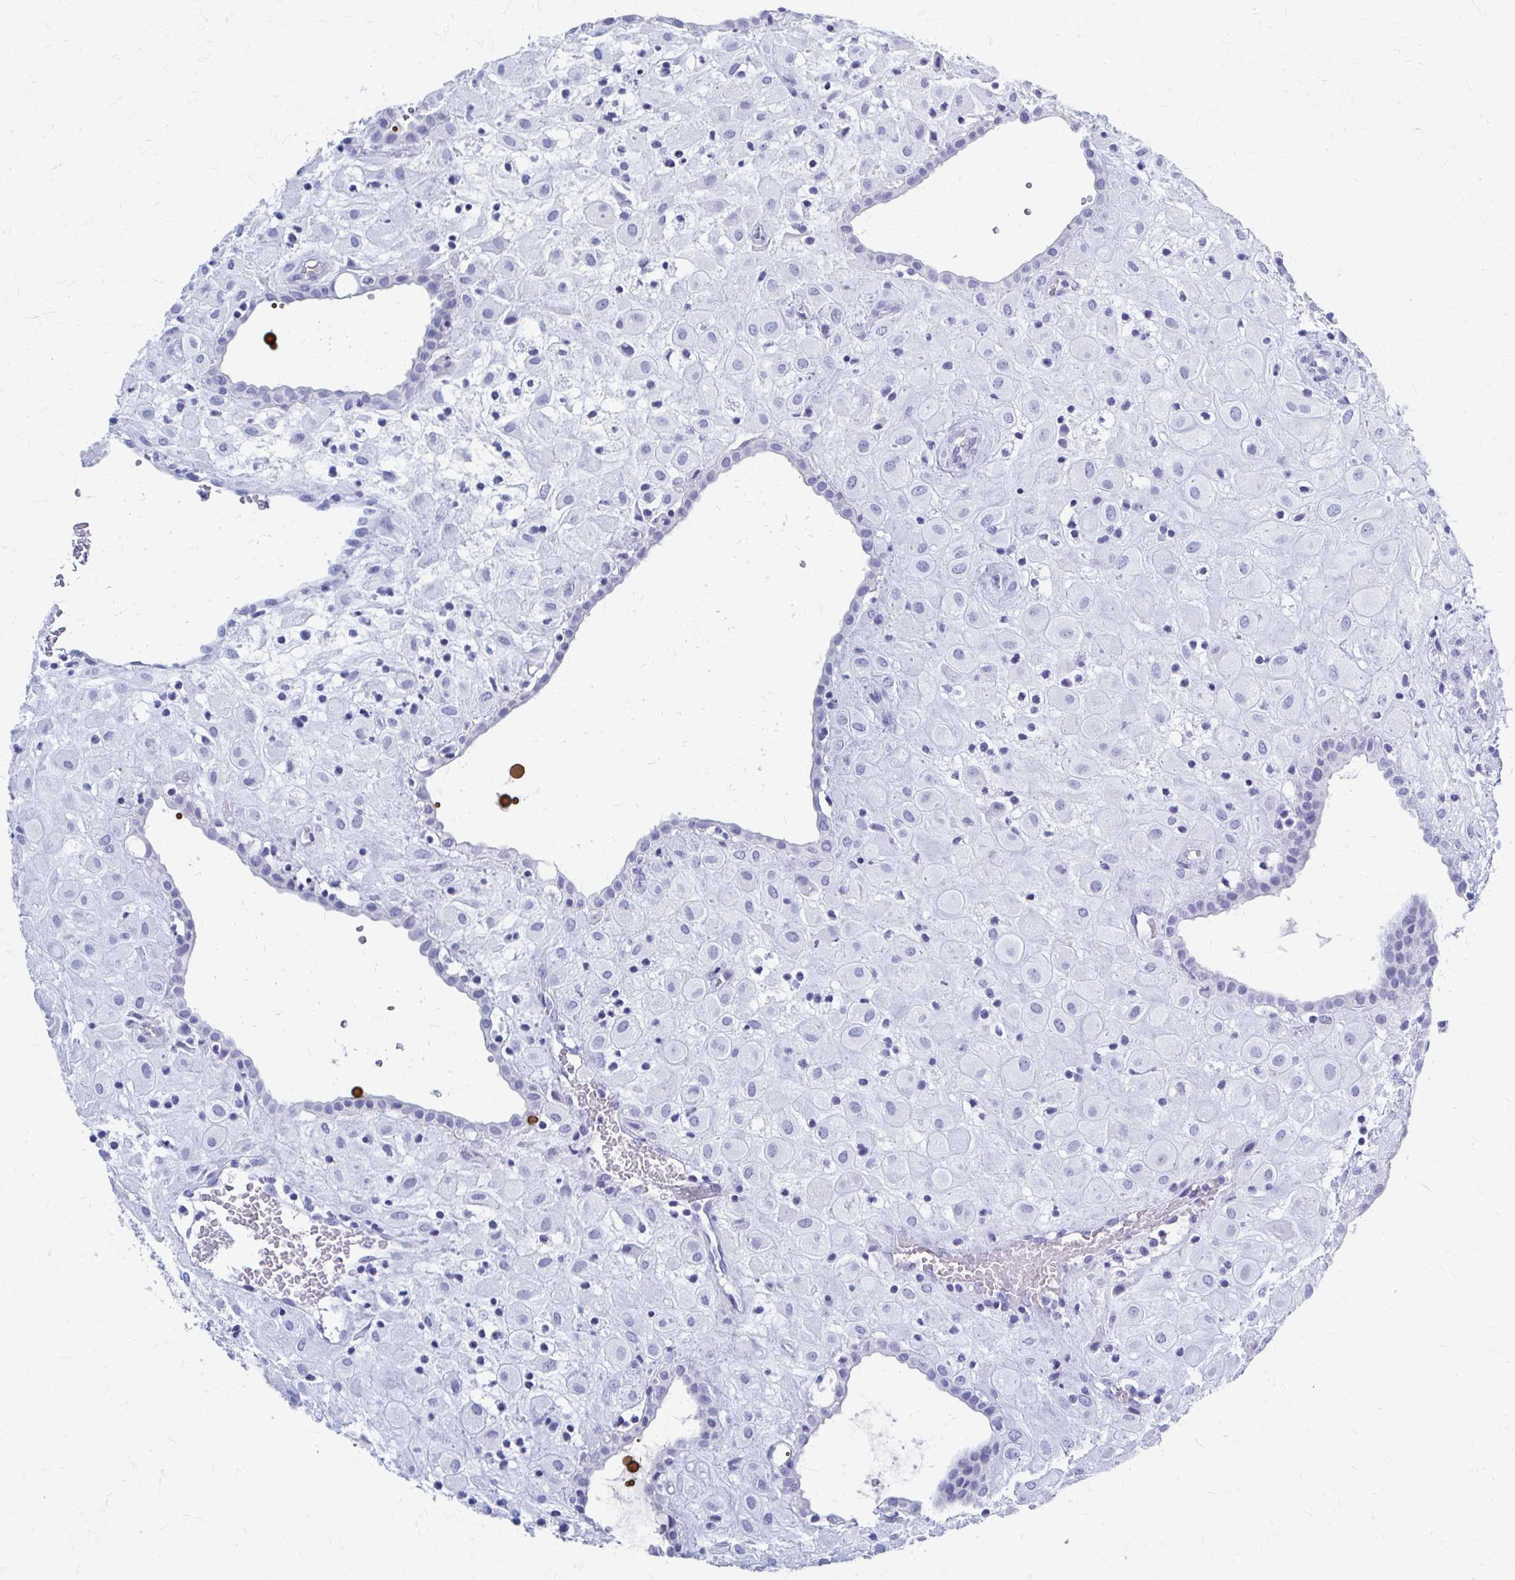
{"staining": {"intensity": "negative", "quantity": "none", "location": "none"}, "tissue": "placenta", "cell_type": "Decidual cells", "image_type": "normal", "snomed": [{"axis": "morphology", "description": "Normal tissue, NOS"}, {"axis": "topography", "description": "Placenta"}], "caption": "A high-resolution micrograph shows IHC staining of normal placenta, which shows no significant positivity in decidual cells. Nuclei are stained in blue.", "gene": "CELF5", "patient": {"sex": "female", "age": 24}}